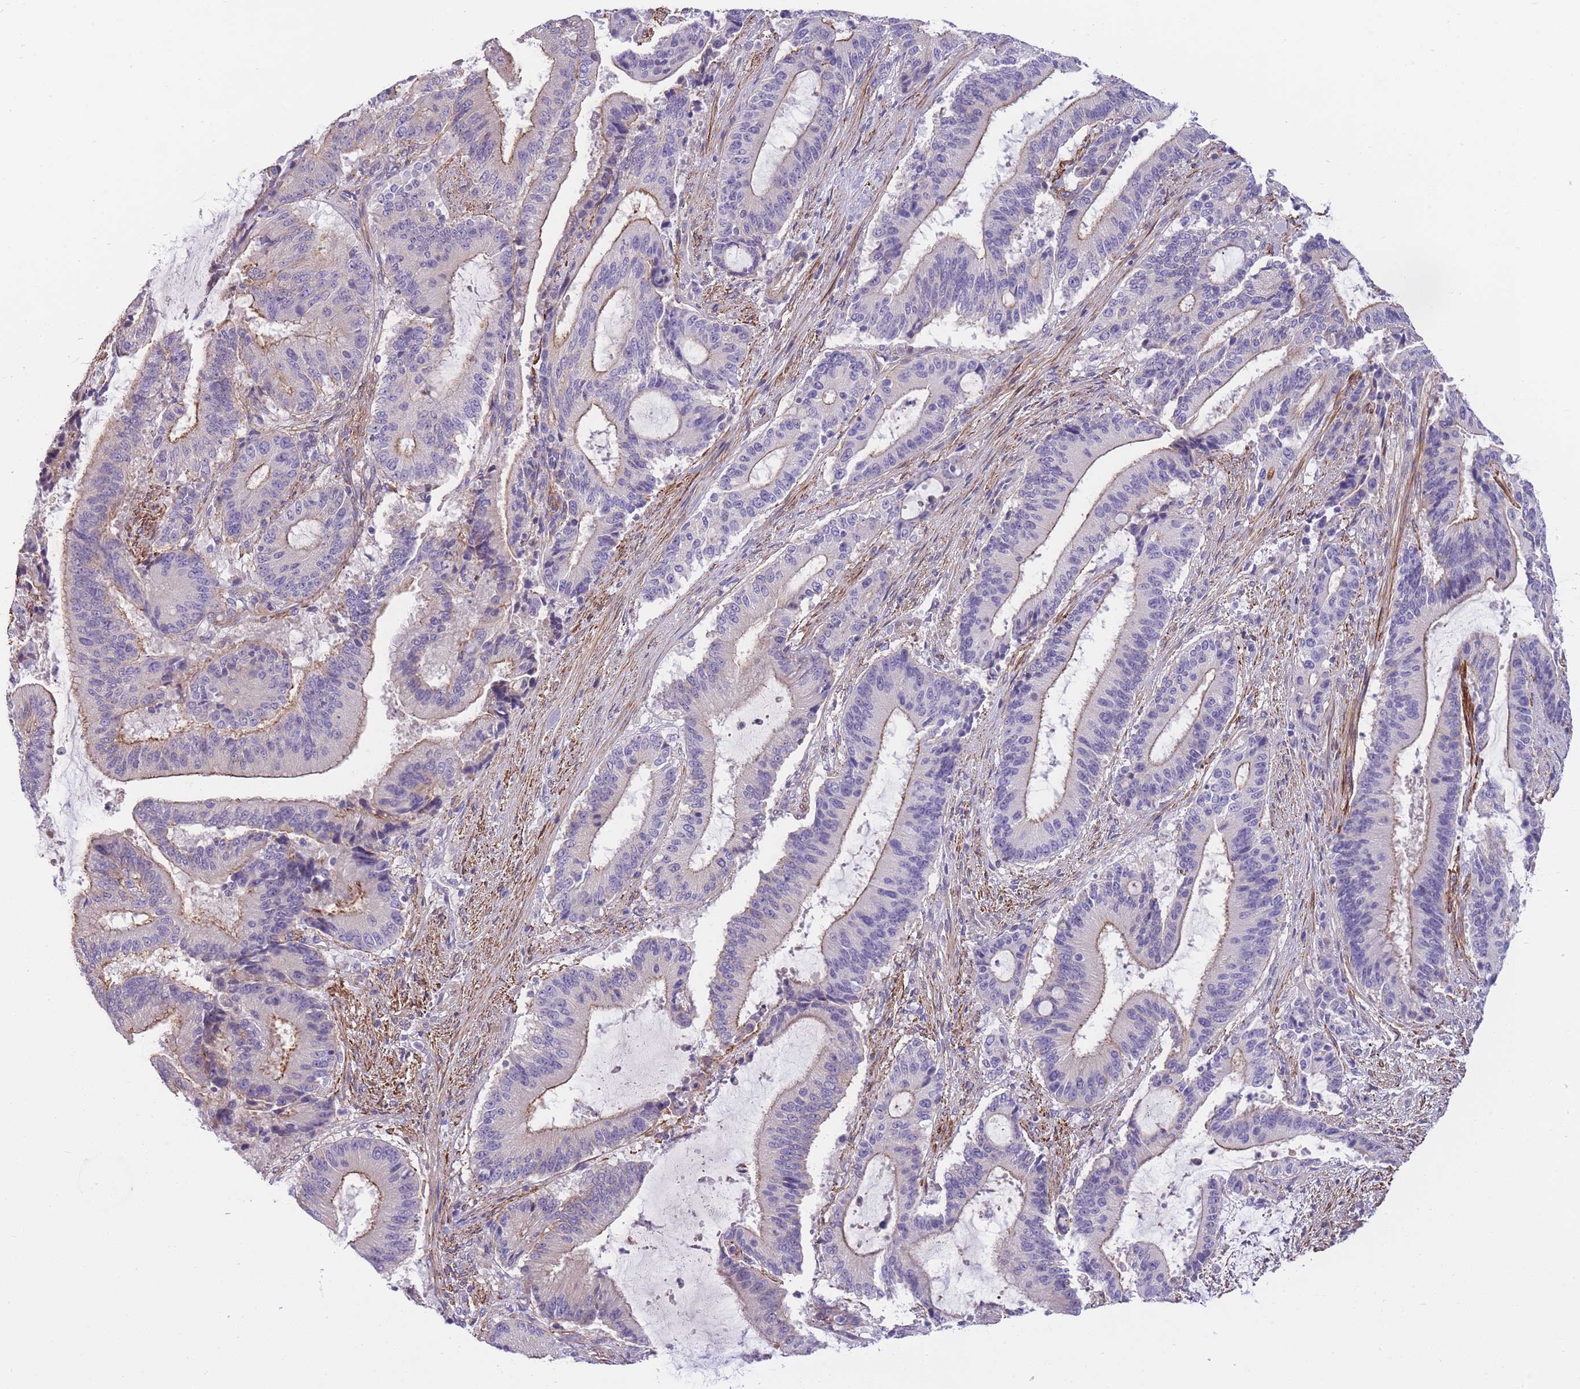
{"staining": {"intensity": "weak", "quantity": "25%-75%", "location": "cytoplasmic/membranous"}, "tissue": "liver cancer", "cell_type": "Tumor cells", "image_type": "cancer", "snomed": [{"axis": "morphology", "description": "Normal tissue, NOS"}, {"axis": "morphology", "description": "Cholangiocarcinoma"}, {"axis": "topography", "description": "Liver"}, {"axis": "topography", "description": "Peripheral nerve tissue"}], "caption": "This histopathology image exhibits immunohistochemistry staining of human liver cancer (cholangiocarcinoma), with low weak cytoplasmic/membranous staining in approximately 25%-75% of tumor cells.", "gene": "FAM124A", "patient": {"sex": "female", "age": 73}}